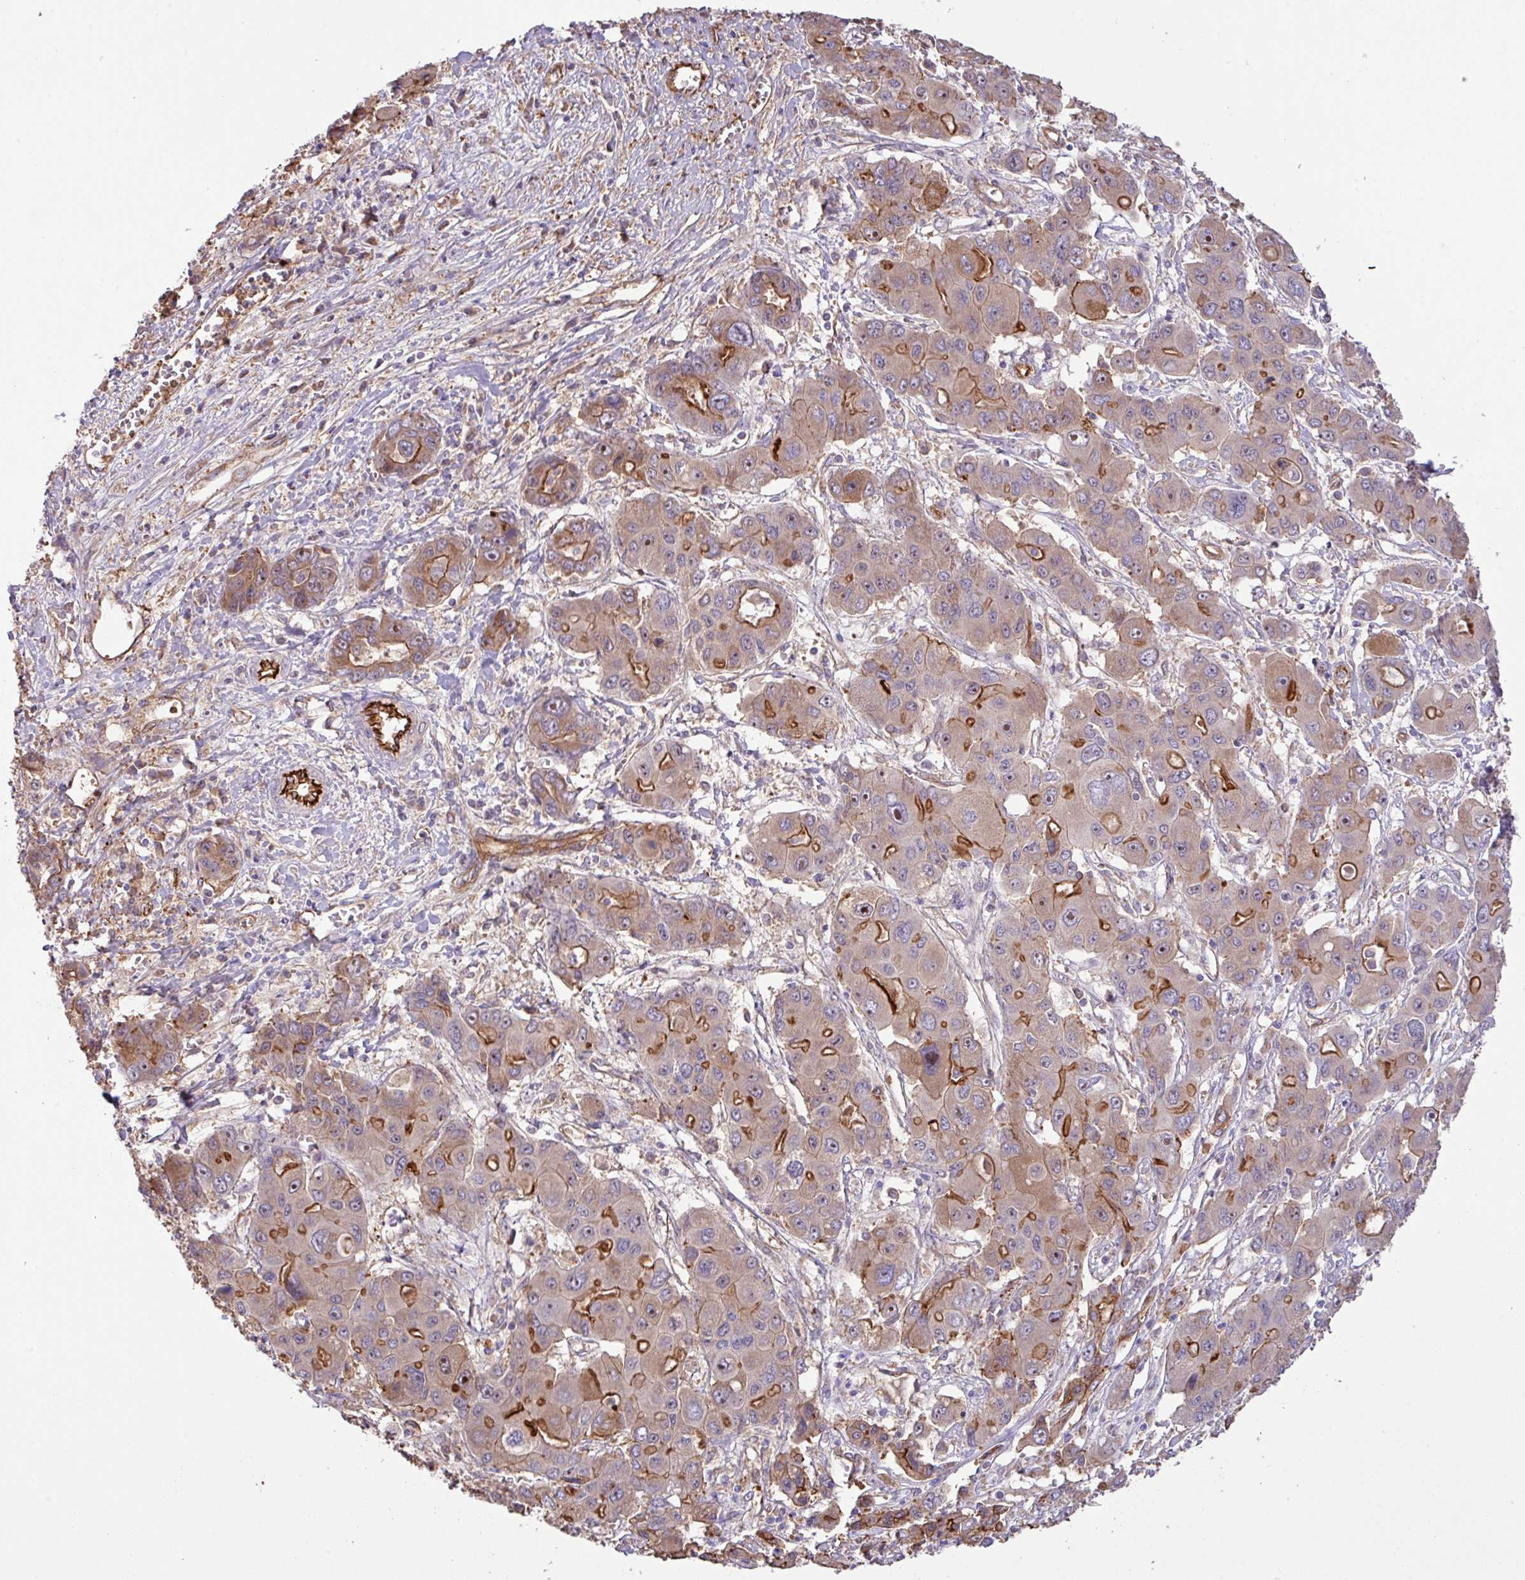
{"staining": {"intensity": "strong", "quantity": "25%-75%", "location": "cytoplasmic/membranous"}, "tissue": "liver cancer", "cell_type": "Tumor cells", "image_type": "cancer", "snomed": [{"axis": "morphology", "description": "Cholangiocarcinoma"}, {"axis": "topography", "description": "Liver"}], "caption": "Immunohistochemistry (IHC) histopathology image of human liver cancer stained for a protein (brown), which displays high levels of strong cytoplasmic/membranous expression in about 25%-75% of tumor cells.", "gene": "LRRC53", "patient": {"sex": "male", "age": 67}}